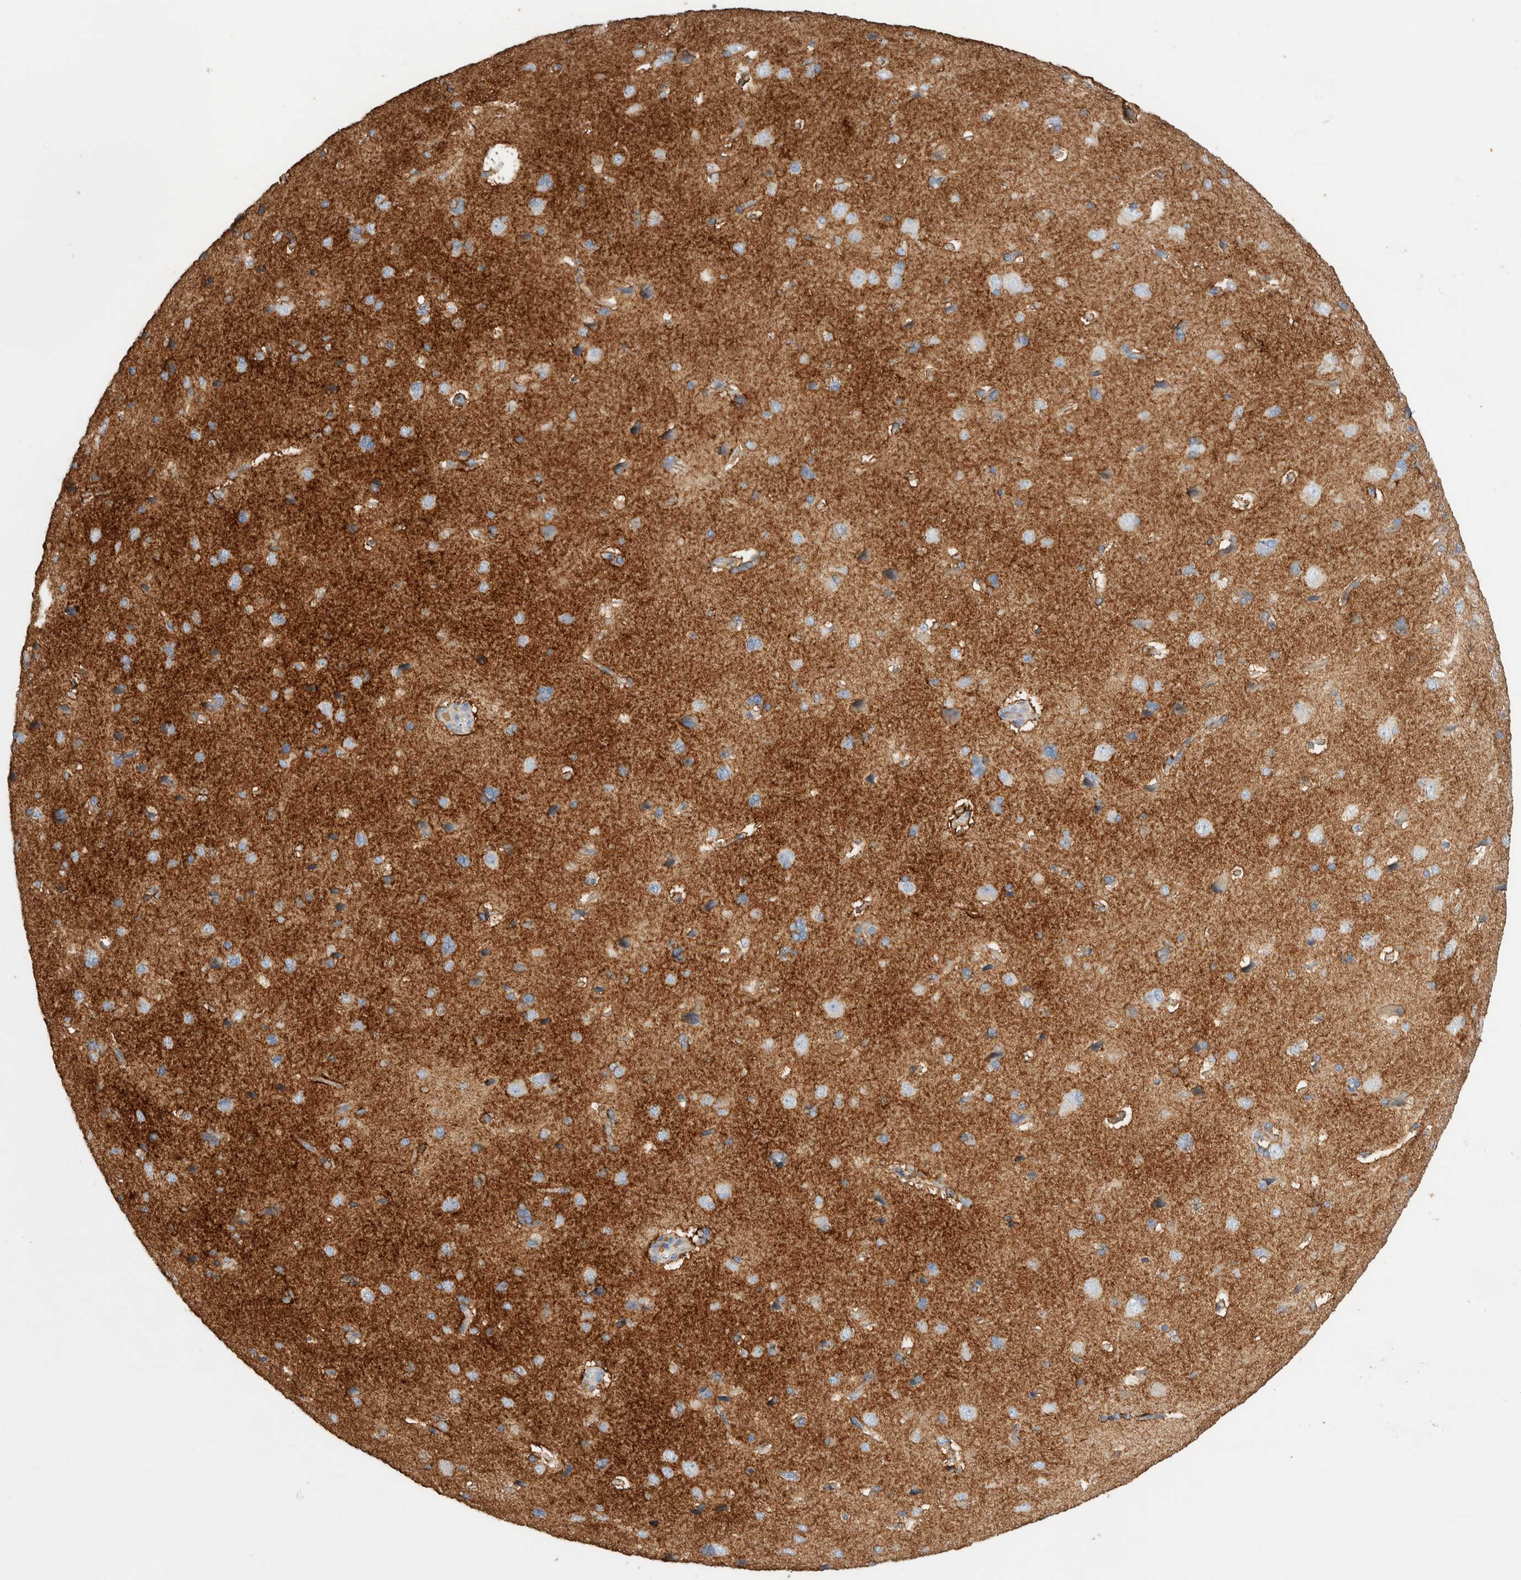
{"staining": {"intensity": "moderate", "quantity": "<25%", "location": "cytoplasmic/membranous"}, "tissue": "cerebral cortex", "cell_type": "Endothelial cells", "image_type": "normal", "snomed": [{"axis": "morphology", "description": "Normal tissue, NOS"}, {"axis": "topography", "description": "Cerebral cortex"}], "caption": "Benign cerebral cortex displays moderate cytoplasmic/membranous staining in approximately <25% of endothelial cells.", "gene": "PROS1", "patient": {"sex": "male", "age": 62}}